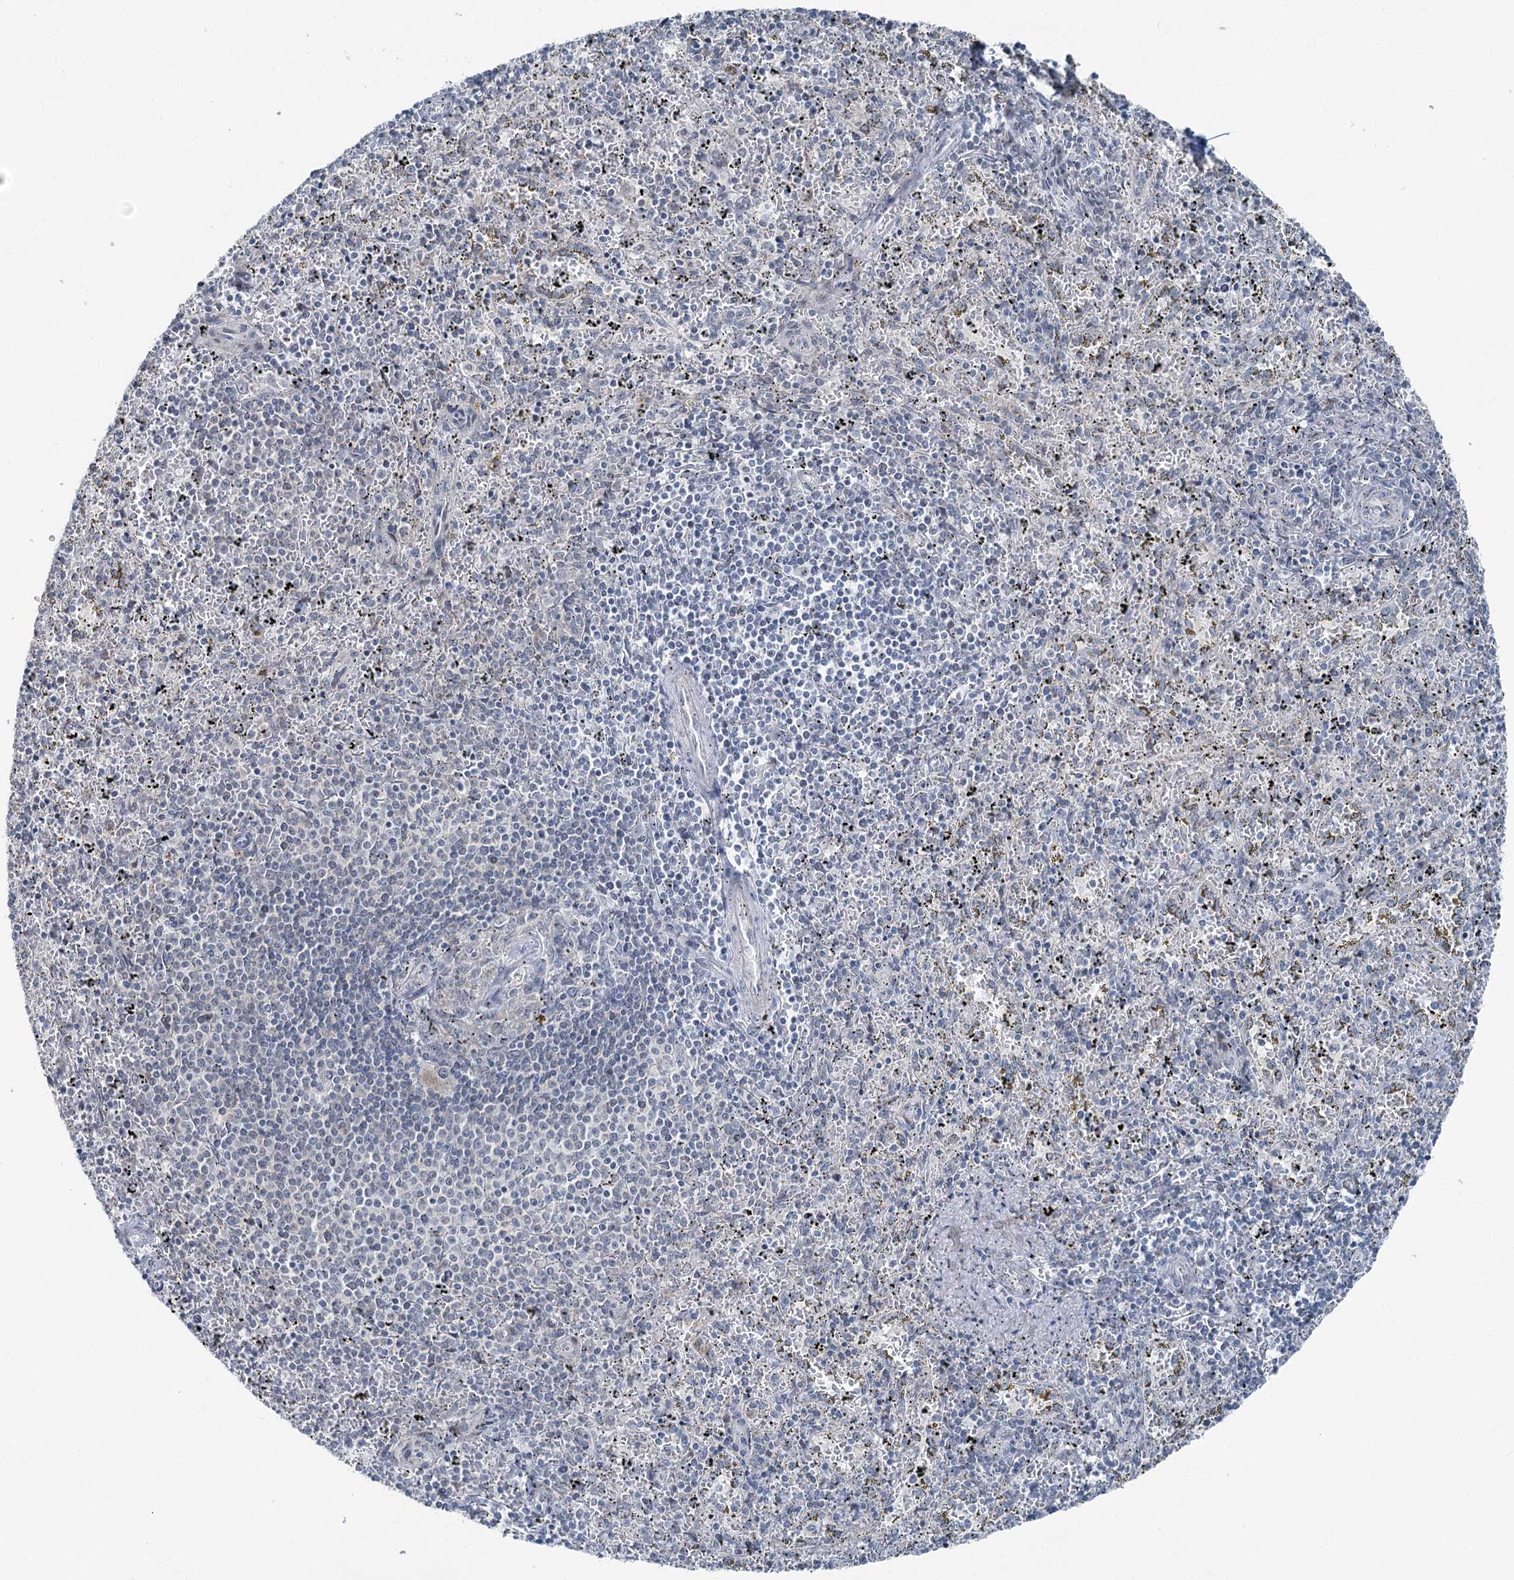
{"staining": {"intensity": "negative", "quantity": "none", "location": "none"}, "tissue": "spleen", "cell_type": "Cells in red pulp", "image_type": "normal", "snomed": [{"axis": "morphology", "description": "Normal tissue, NOS"}, {"axis": "topography", "description": "Spleen"}], "caption": "A high-resolution photomicrograph shows immunohistochemistry staining of unremarkable spleen, which reveals no significant expression in cells in red pulp.", "gene": "STEEP1", "patient": {"sex": "male", "age": 11}}